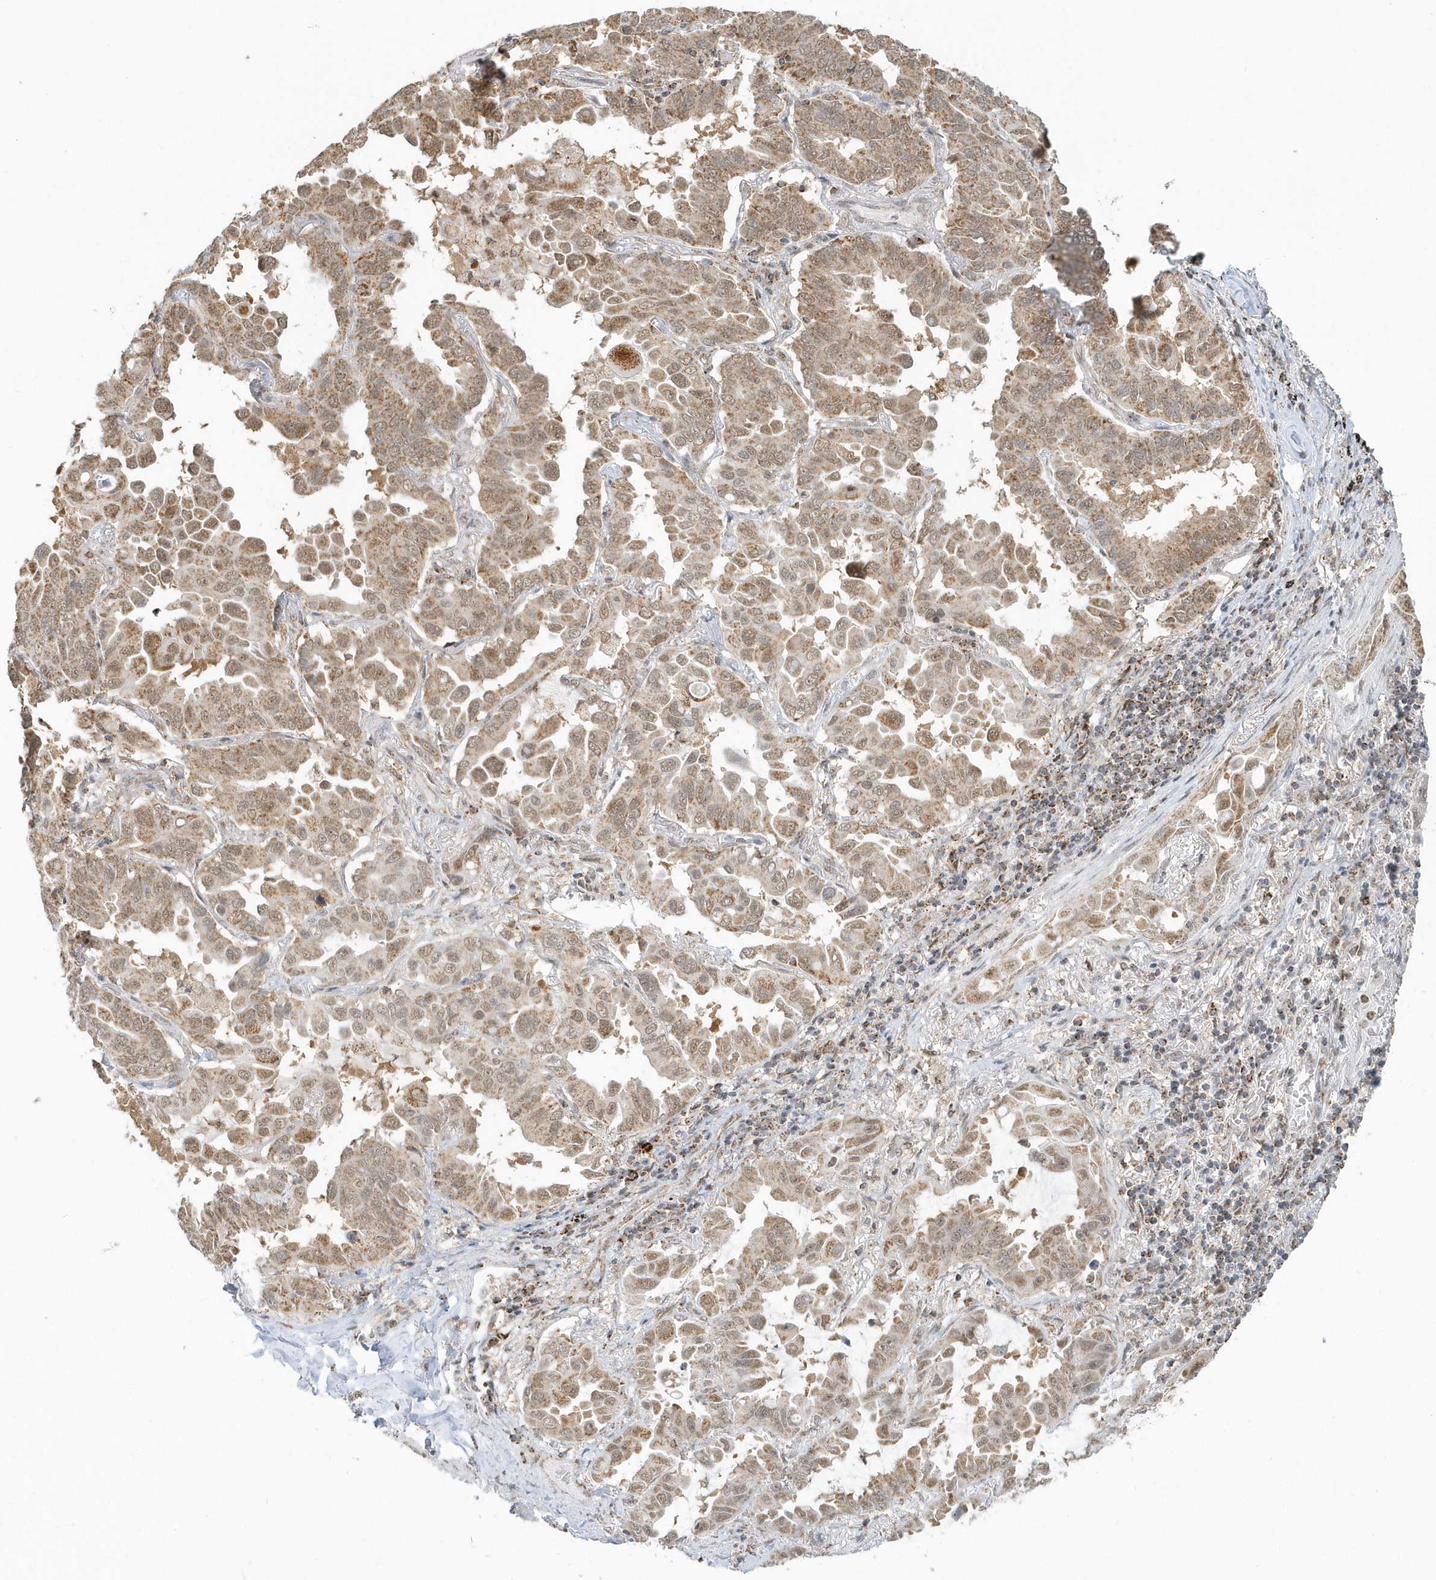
{"staining": {"intensity": "moderate", "quantity": ">75%", "location": "cytoplasmic/membranous,nuclear"}, "tissue": "lung cancer", "cell_type": "Tumor cells", "image_type": "cancer", "snomed": [{"axis": "morphology", "description": "Adenocarcinoma, NOS"}, {"axis": "topography", "description": "Lung"}], "caption": "Immunohistochemical staining of lung cancer exhibits moderate cytoplasmic/membranous and nuclear protein staining in about >75% of tumor cells. The protein of interest is shown in brown color, while the nuclei are stained blue.", "gene": "PSMD6", "patient": {"sex": "male", "age": 64}}